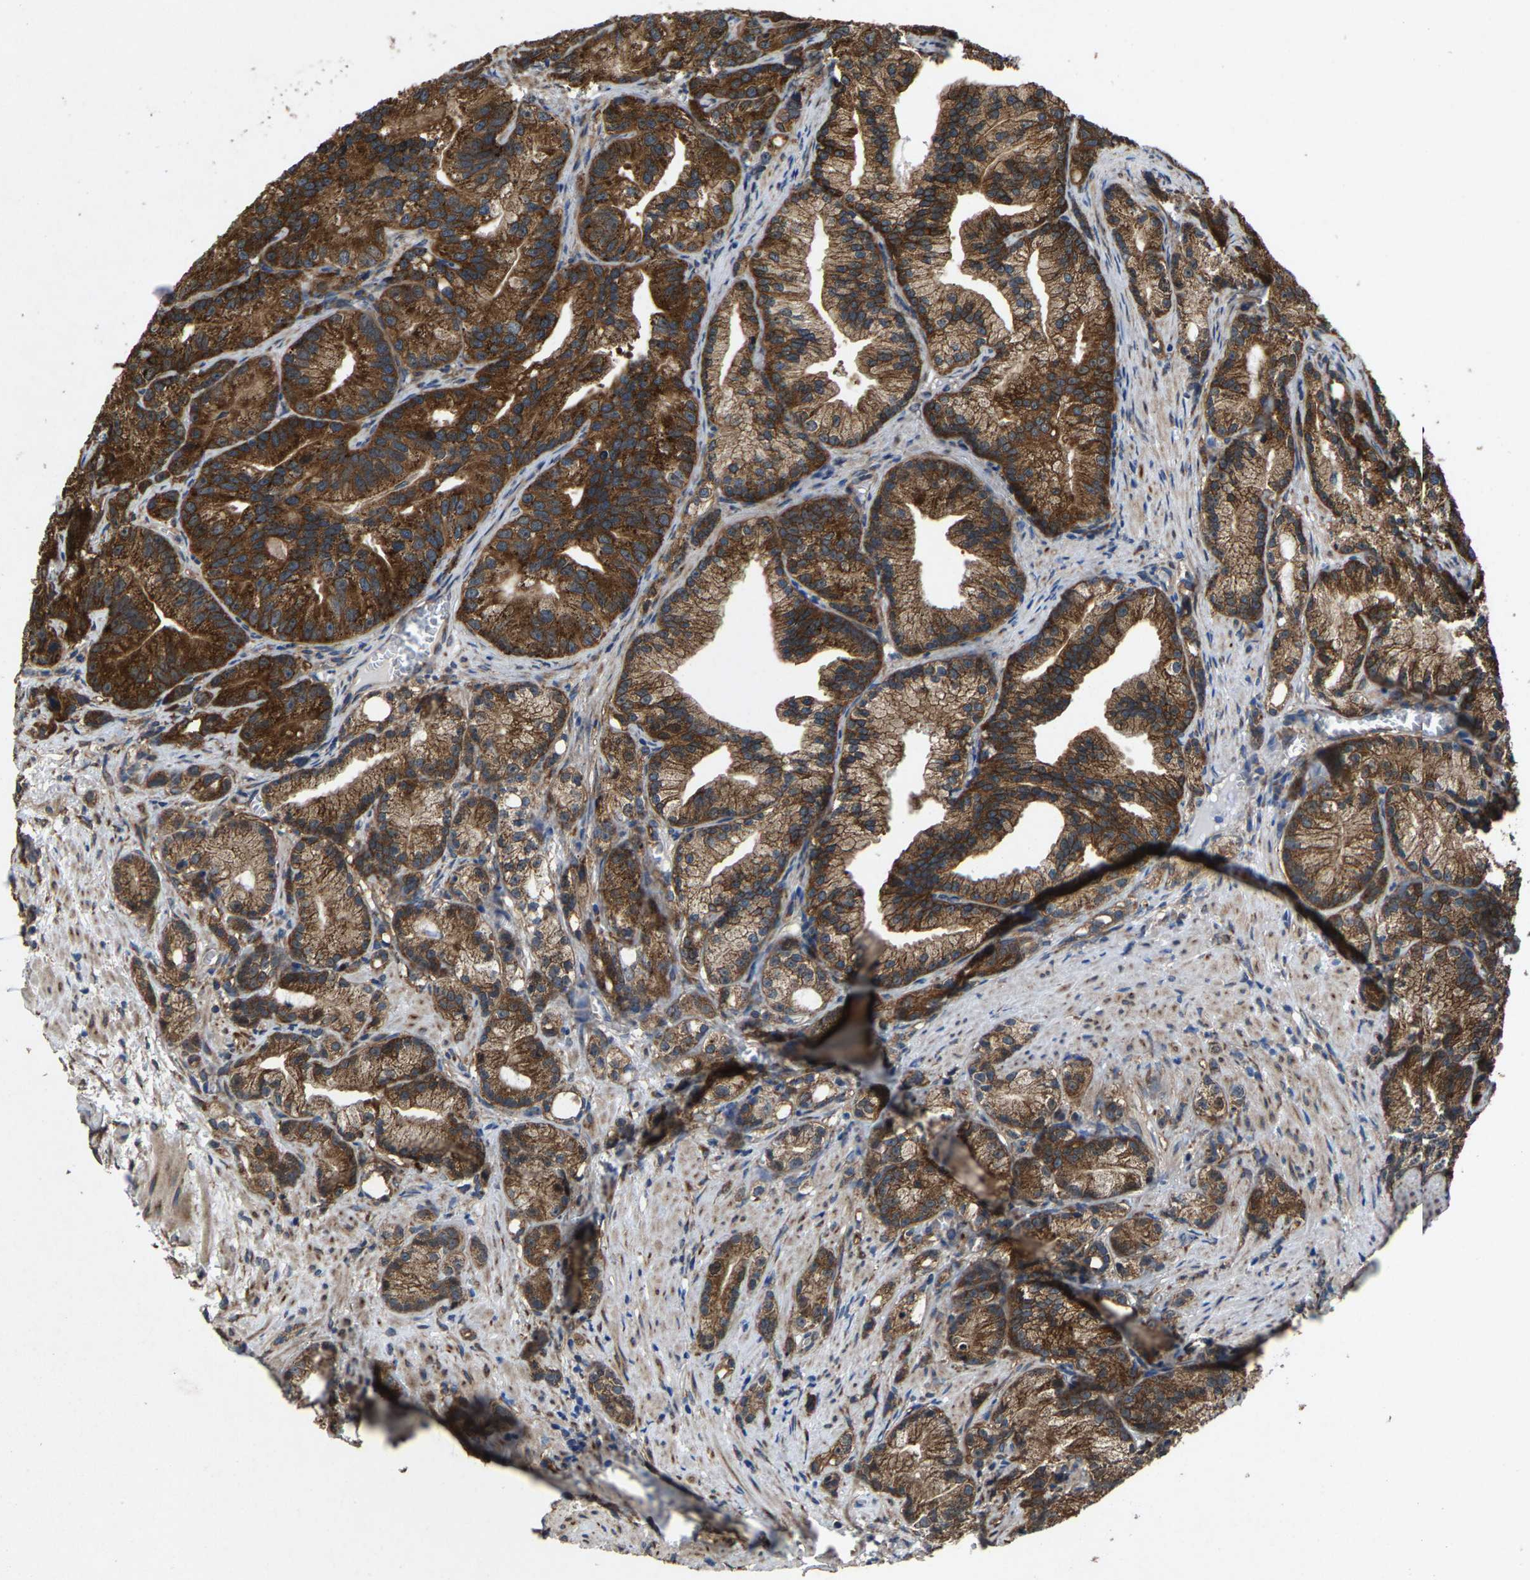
{"staining": {"intensity": "strong", "quantity": ">75%", "location": "cytoplasmic/membranous"}, "tissue": "prostate cancer", "cell_type": "Tumor cells", "image_type": "cancer", "snomed": [{"axis": "morphology", "description": "Adenocarcinoma, Low grade"}, {"axis": "topography", "description": "Prostate"}], "caption": "A histopathology image showing strong cytoplasmic/membranous staining in approximately >75% of tumor cells in prostate cancer, as visualized by brown immunohistochemical staining.", "gene": "PDP1", "patient": {"sex": "male", "age": 89}}